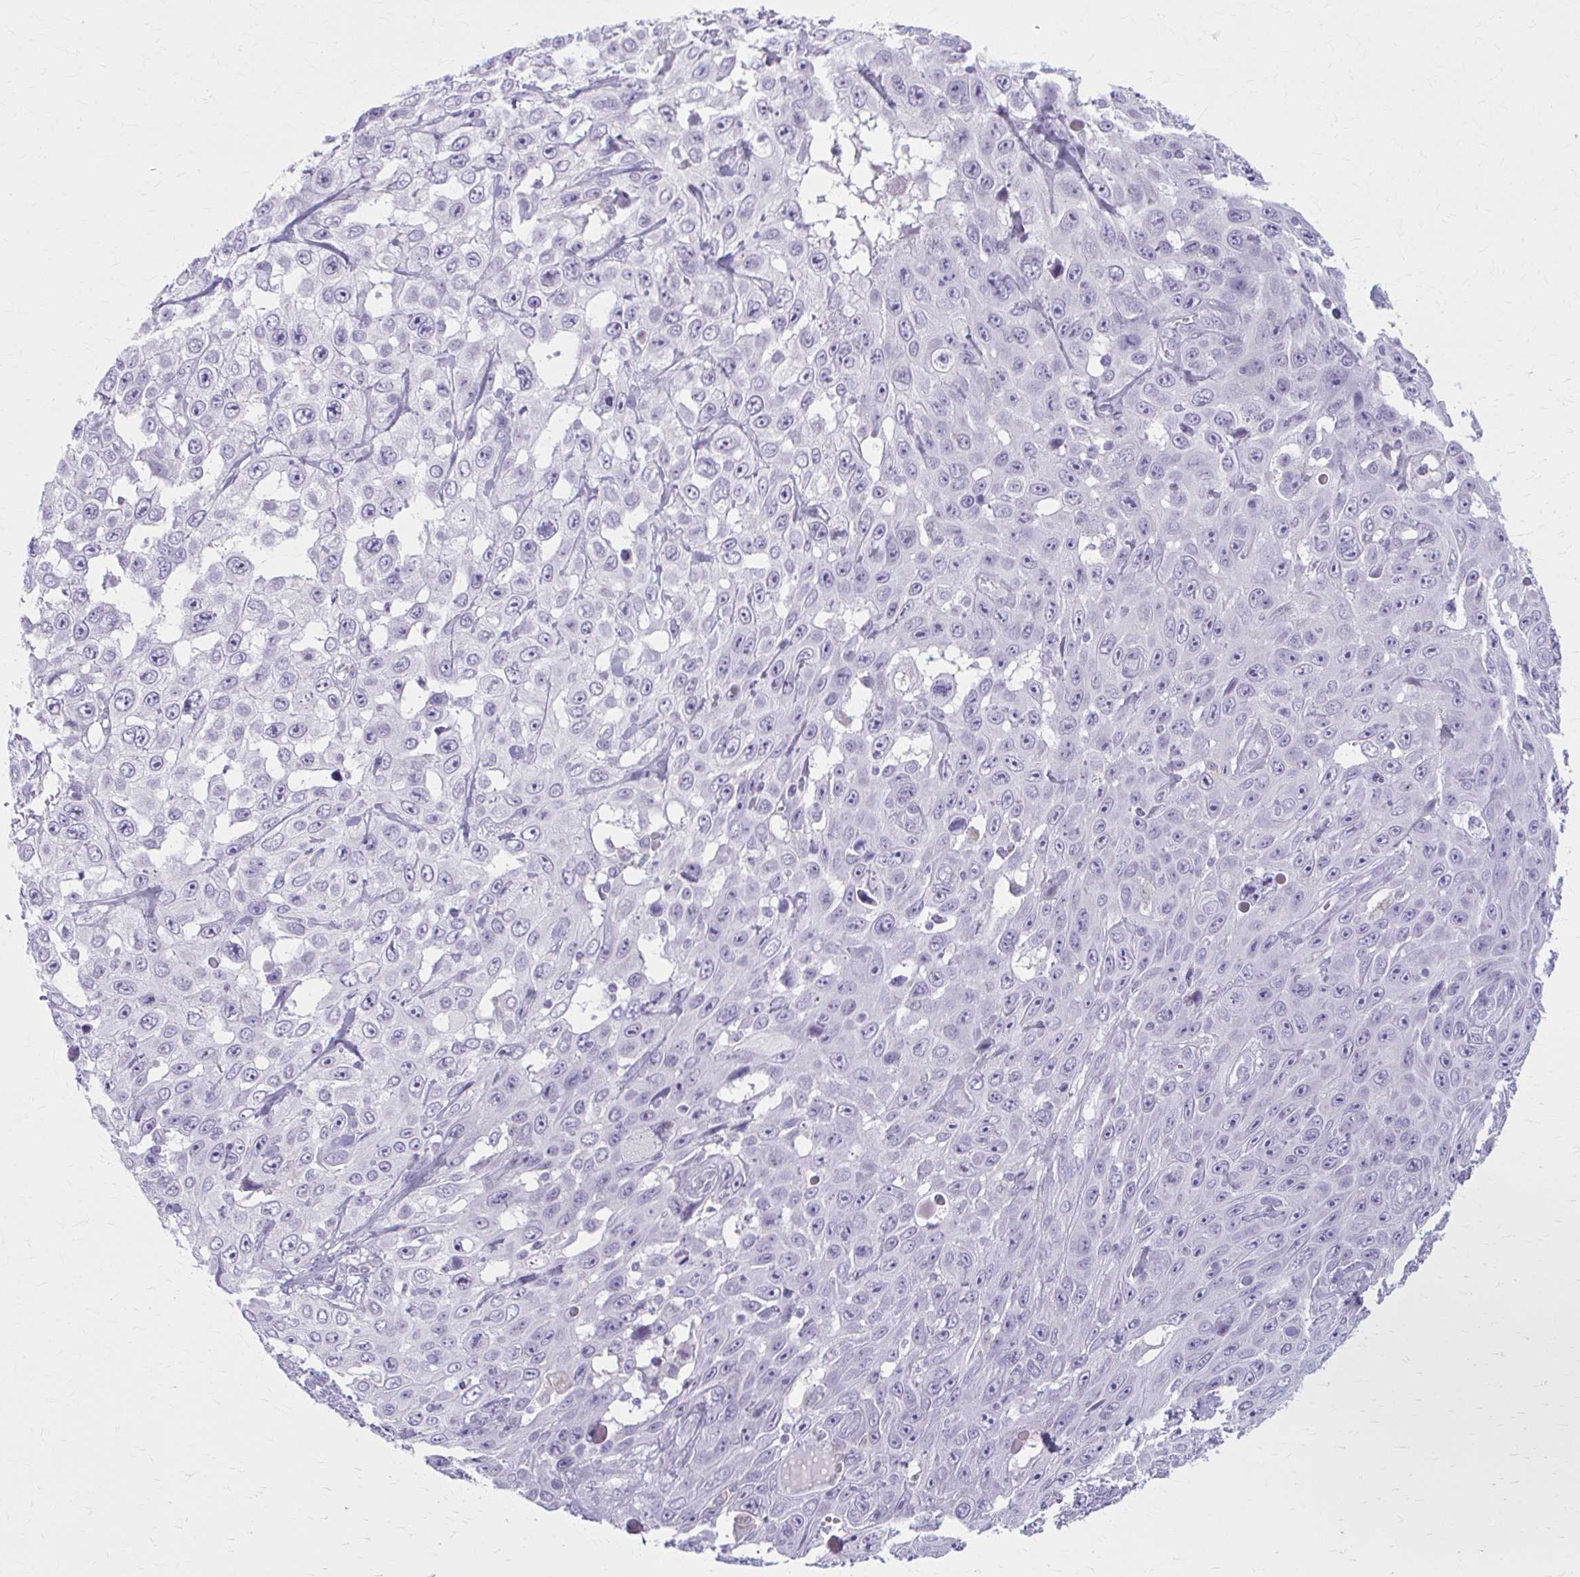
{"staining": {"intensity": "negative", "quantity": "none", "location": "none"}, "tissue": "skin cancer", "cell_type": "Tumor cells", "image_type": "cancer", "snomed": [{"axis": "morphology", "description": "Squamous cell carcinoma, NOS"}, {"axis": "topography", "description": "Skin"}], "caption": "The image shows no significant staining in tumor cells of skin squamous cell carcinoma.", "gene": "LDLRAP1", "patient": {"sex": "male", "age": 82}}